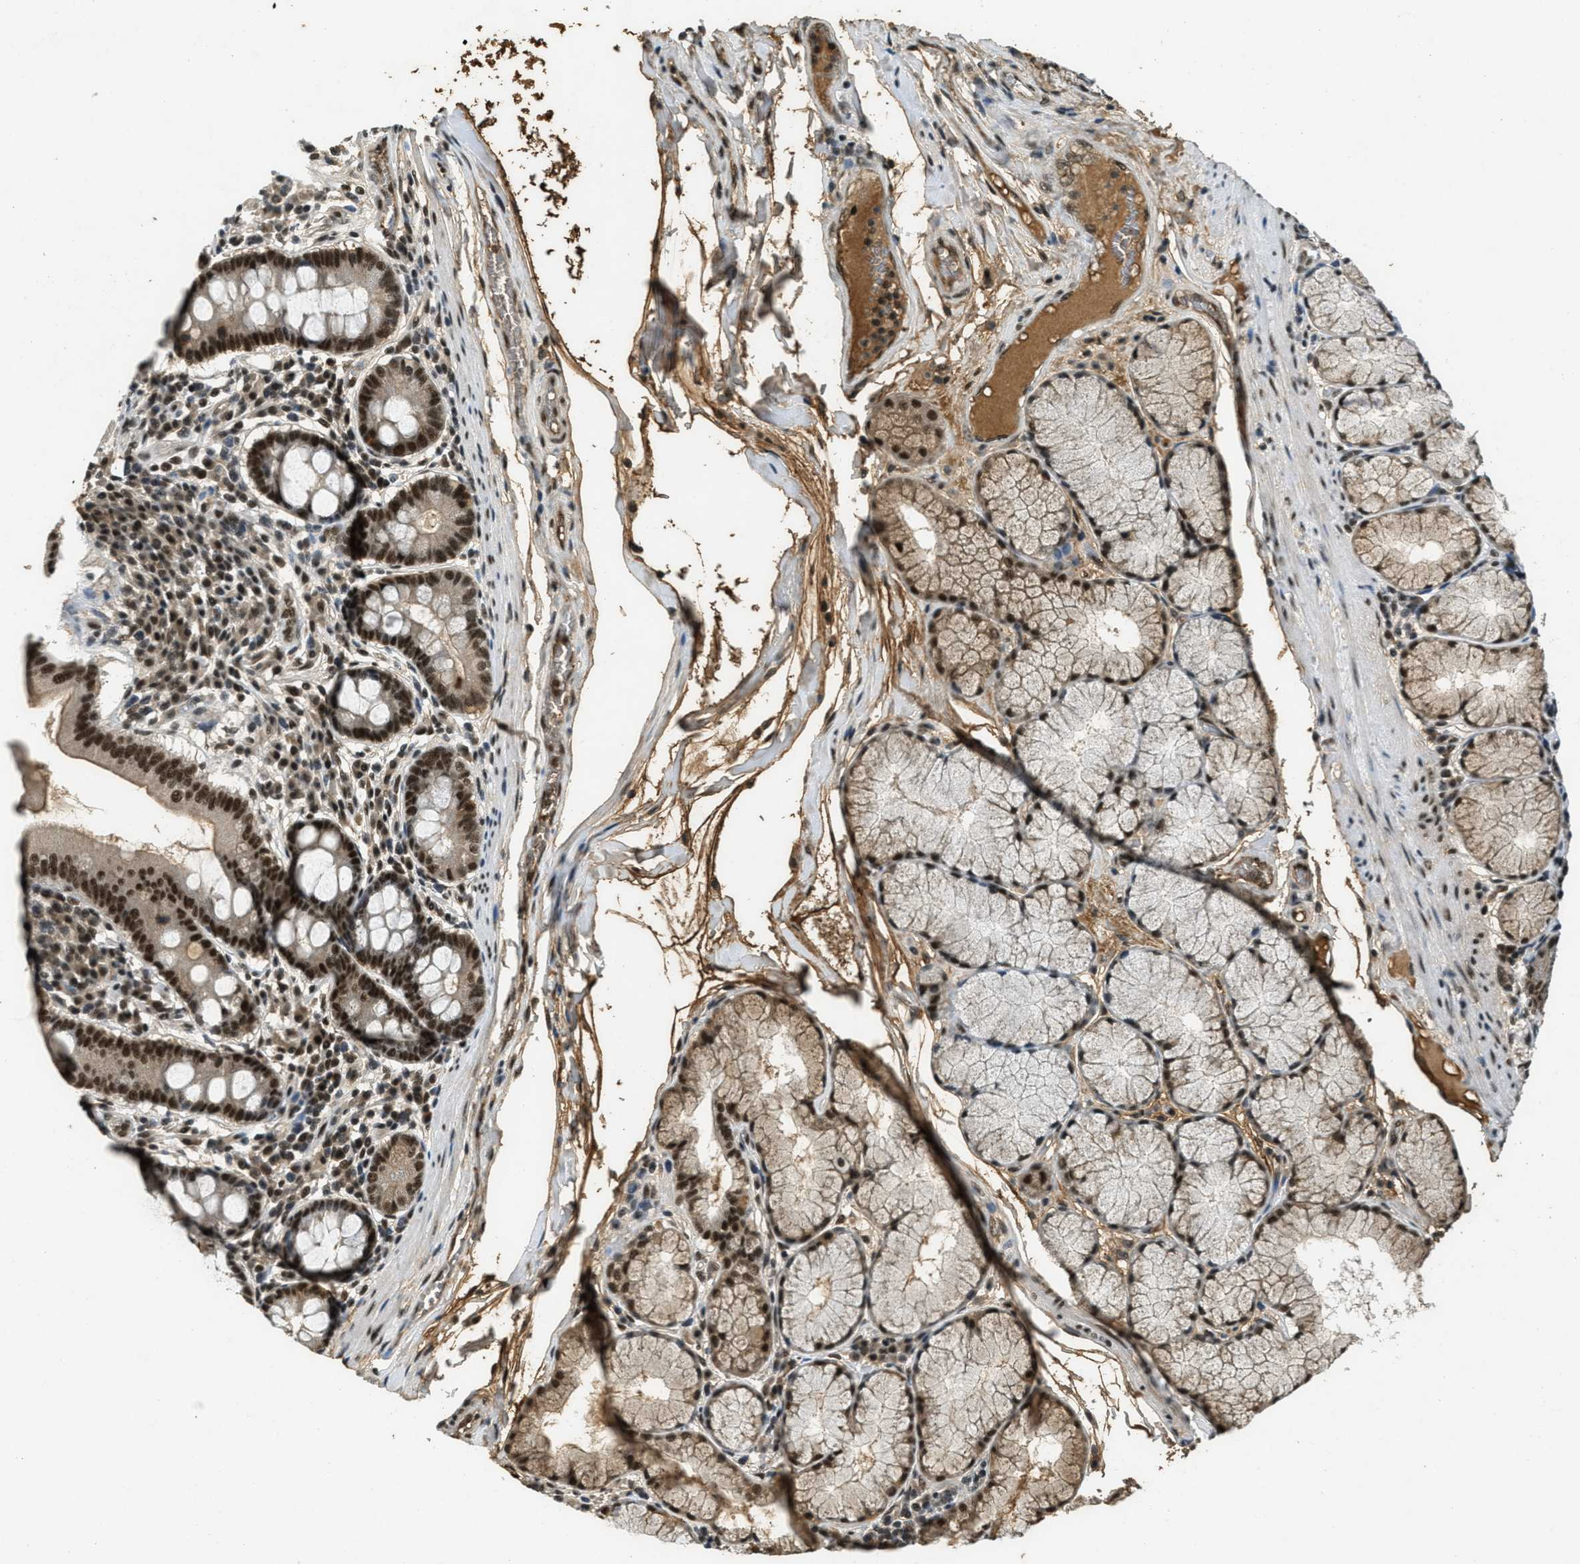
{"staining": {"intensity": "strong", "quantity": ">75%", "location": "nuclear"}, "tissue": "duodenum", "cell_type": "Glandular cells", "image_type": "normal", "snomed": [{"axis": "morphology", "description": "Normal tissue, NOS"}, {"axis": "topography", "description": "Duodenum"}], "caption": "IHC (DAB (3,3'-diaminobenzidine)) staining of unremarkable human duodenum reveals strong nuclear protein positivity in approximately >75% of glandular cells.", "gene": "ZNF148", "patient": {"sex": "male", "age": 50}}